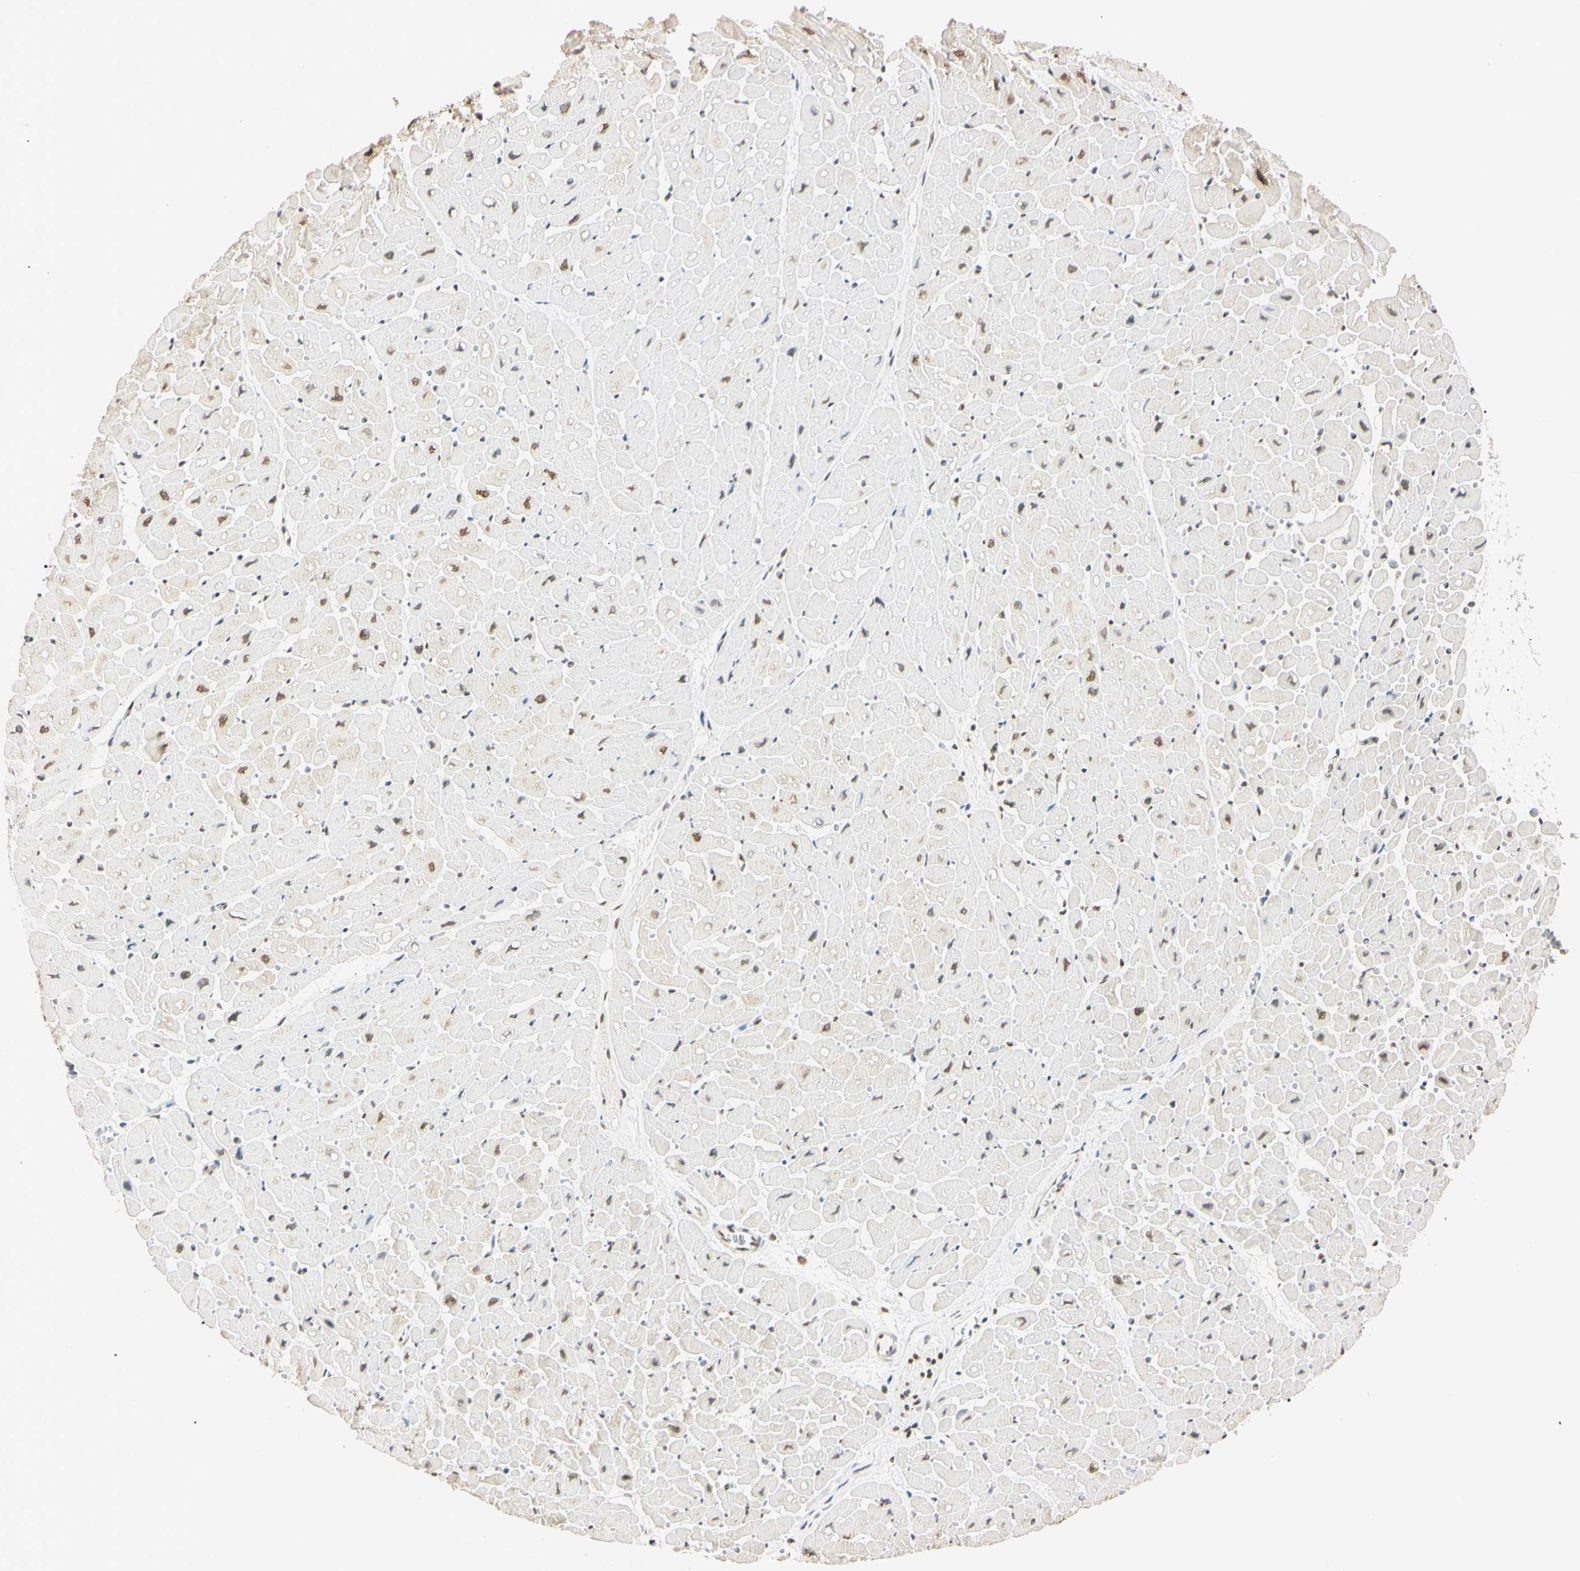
{"staining": {"intensity": "moderate", "quantity": "25%-75%", "location": "nuclear"}, "tissue": "heart muscle", "cell_type": "Cardiomyocytes", "image_type": "normal", "snomed": [{"axis": "morphology", "description": "Normal tissue, NOS"}, {"axis": "topography", "description": "Heart"}], "caption": "About 25%-75% of cardiomyocytes in normal heart muscle show moderate nuclear protein staining as visualized by brown immunohistochemical staining.", "gene": "SMARCA5", "patient": {"sex": "male", "age": 45}}